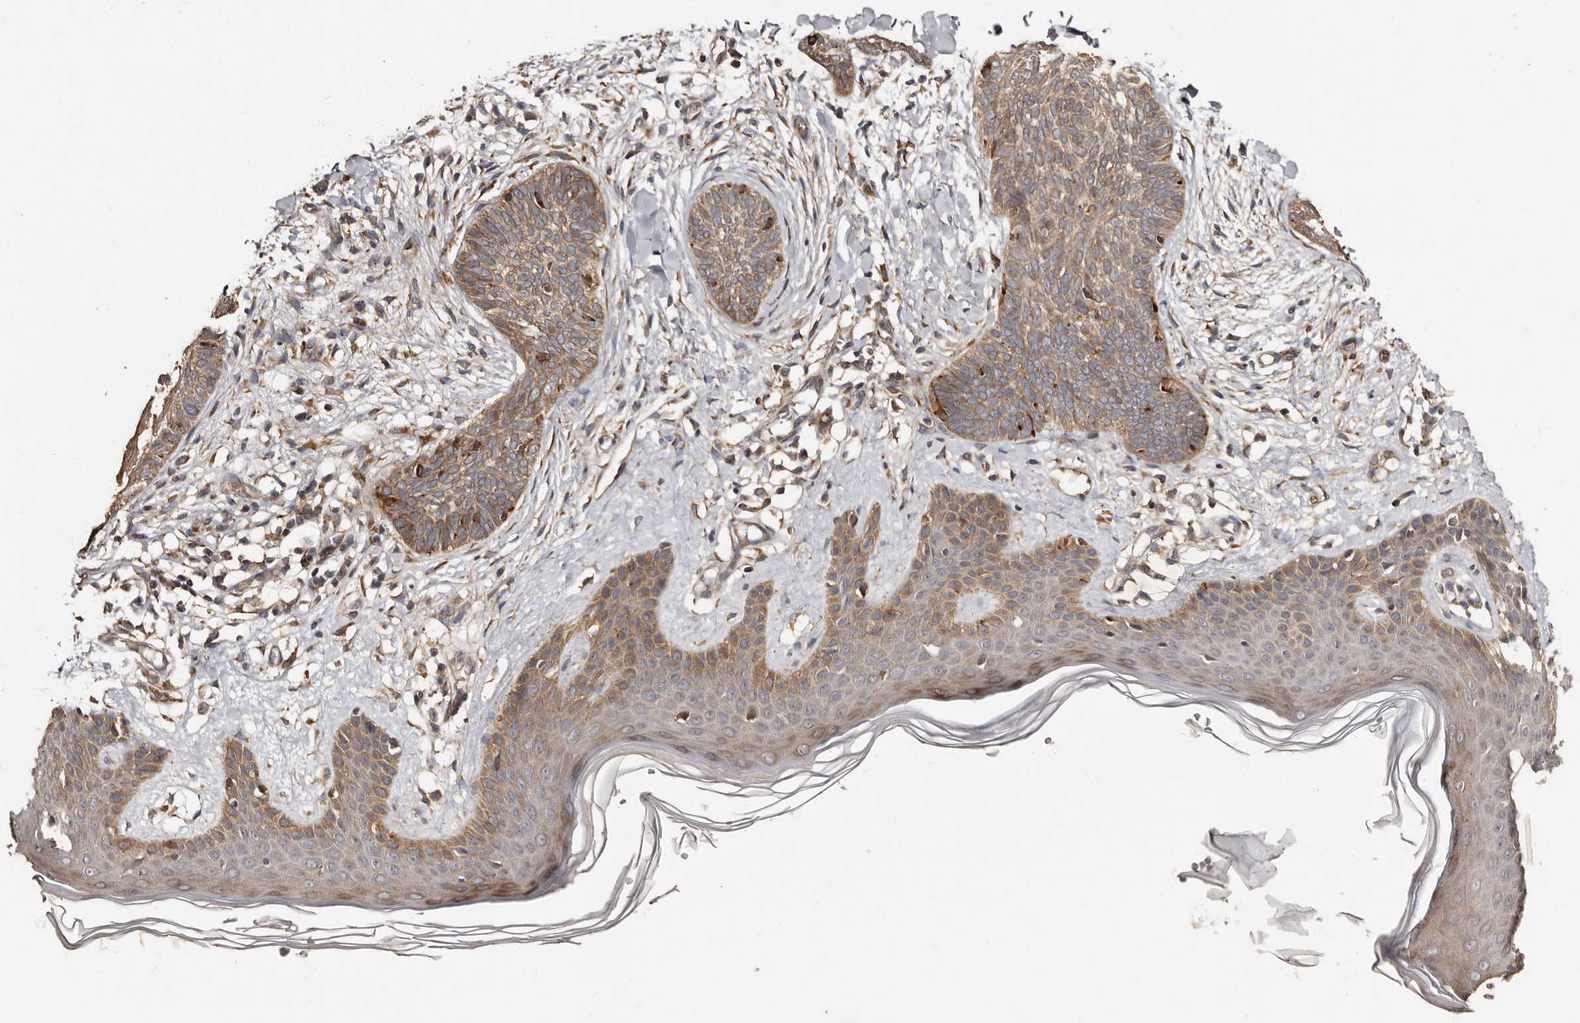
{"staining": {"intensity": "moderate", "quantity": ">75%", "location": "cytoplasmic/membranous"}, "tissue": "skin cancer", "cell_type": "Tumor cells", "image_type": "cancer", "snomed": [{"axis": "morphology", "description": "Basal cell carcinoma"}, {"axis": "topography", "description": "Skin"}], "caption": "Protein analysis of basal cell carcinoma (skin) tissue exhibits moderate cytoplasmic/membranous expression in approximately >75% of tumor cells.", "gene": "TBC1D22B", "patient": {"sex": "female", "age": 59}}